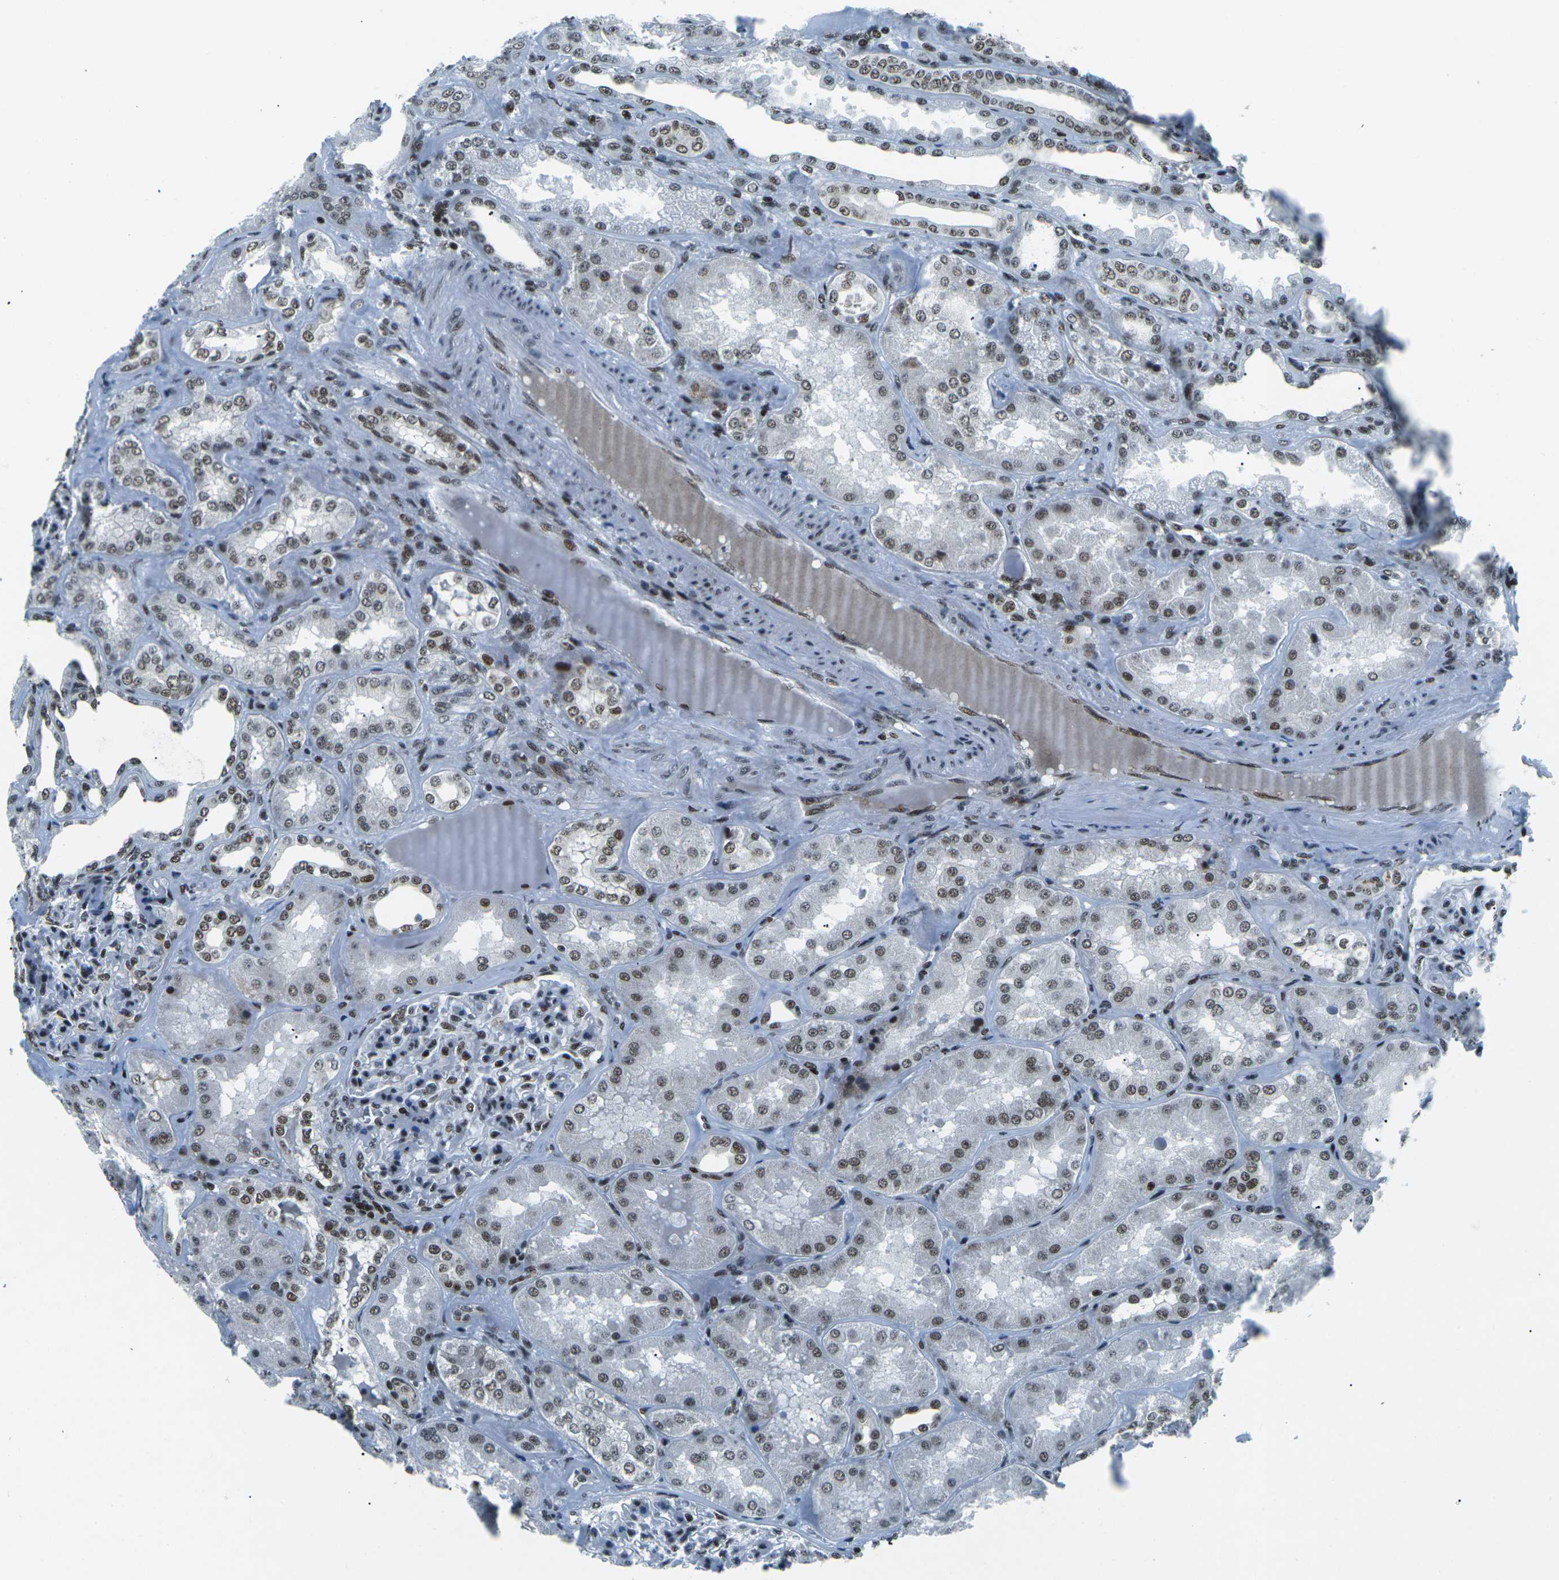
{"staining": {"intensity": "moderate", "quantity": ">75%", "location": "nuclear"}, "tissue": "kidney", "cell_type": "Cells in glomeruli", "image_type": "normal", "snomed": [{"axis": "morphology", "description": "Normal tissue, NOS"}, {"axis": "topography", "description": "Kidney"}], "caption": "Immunohistochemistry of unremarkable human kidney shows medium levels of moderate nuclear expression in about >75% of cells in glomeruli. (Brightfield microscopy of DAB IHC at high magnification).", "gene": "RBL2", "patient": {"sex": "female", "age": 56}}